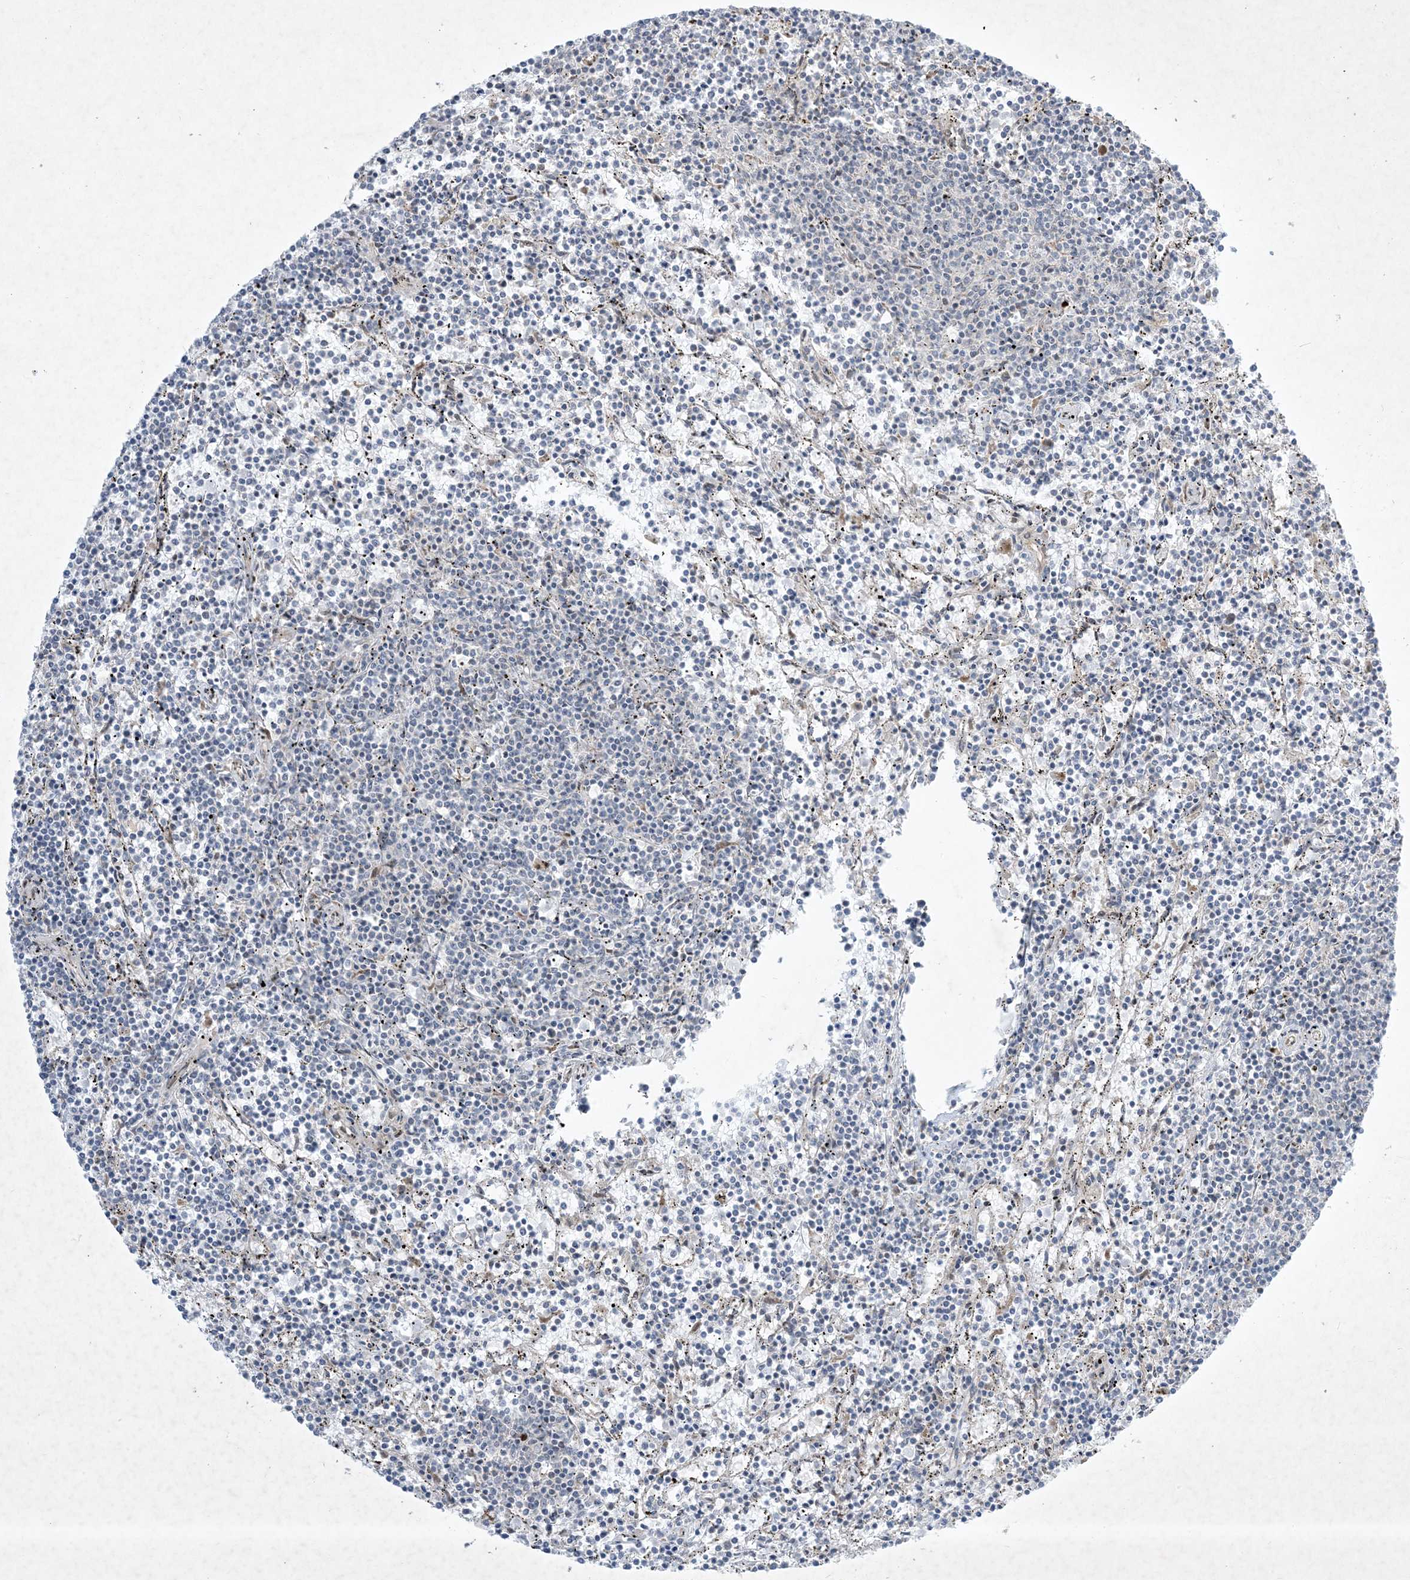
{"staining": {"intensity": "negative", "quantity": "none", "location": "none"}, "tissue": "lymphoma", "cell_type": "Tumor cells", "image_type": "cancer", "snomed": [{"axis": "morphology", "description": "Malignant lymphoma, non-Hodgkin's type, Low grade"}, {"axis": "topography", "description": "Spleen"}], "caption": "Immunohistochemical staining of human lymphoma shows no significant positivity in tumor cells.", "gene": "SOGA3", "patient": {"sex": "female", "age": 50}}